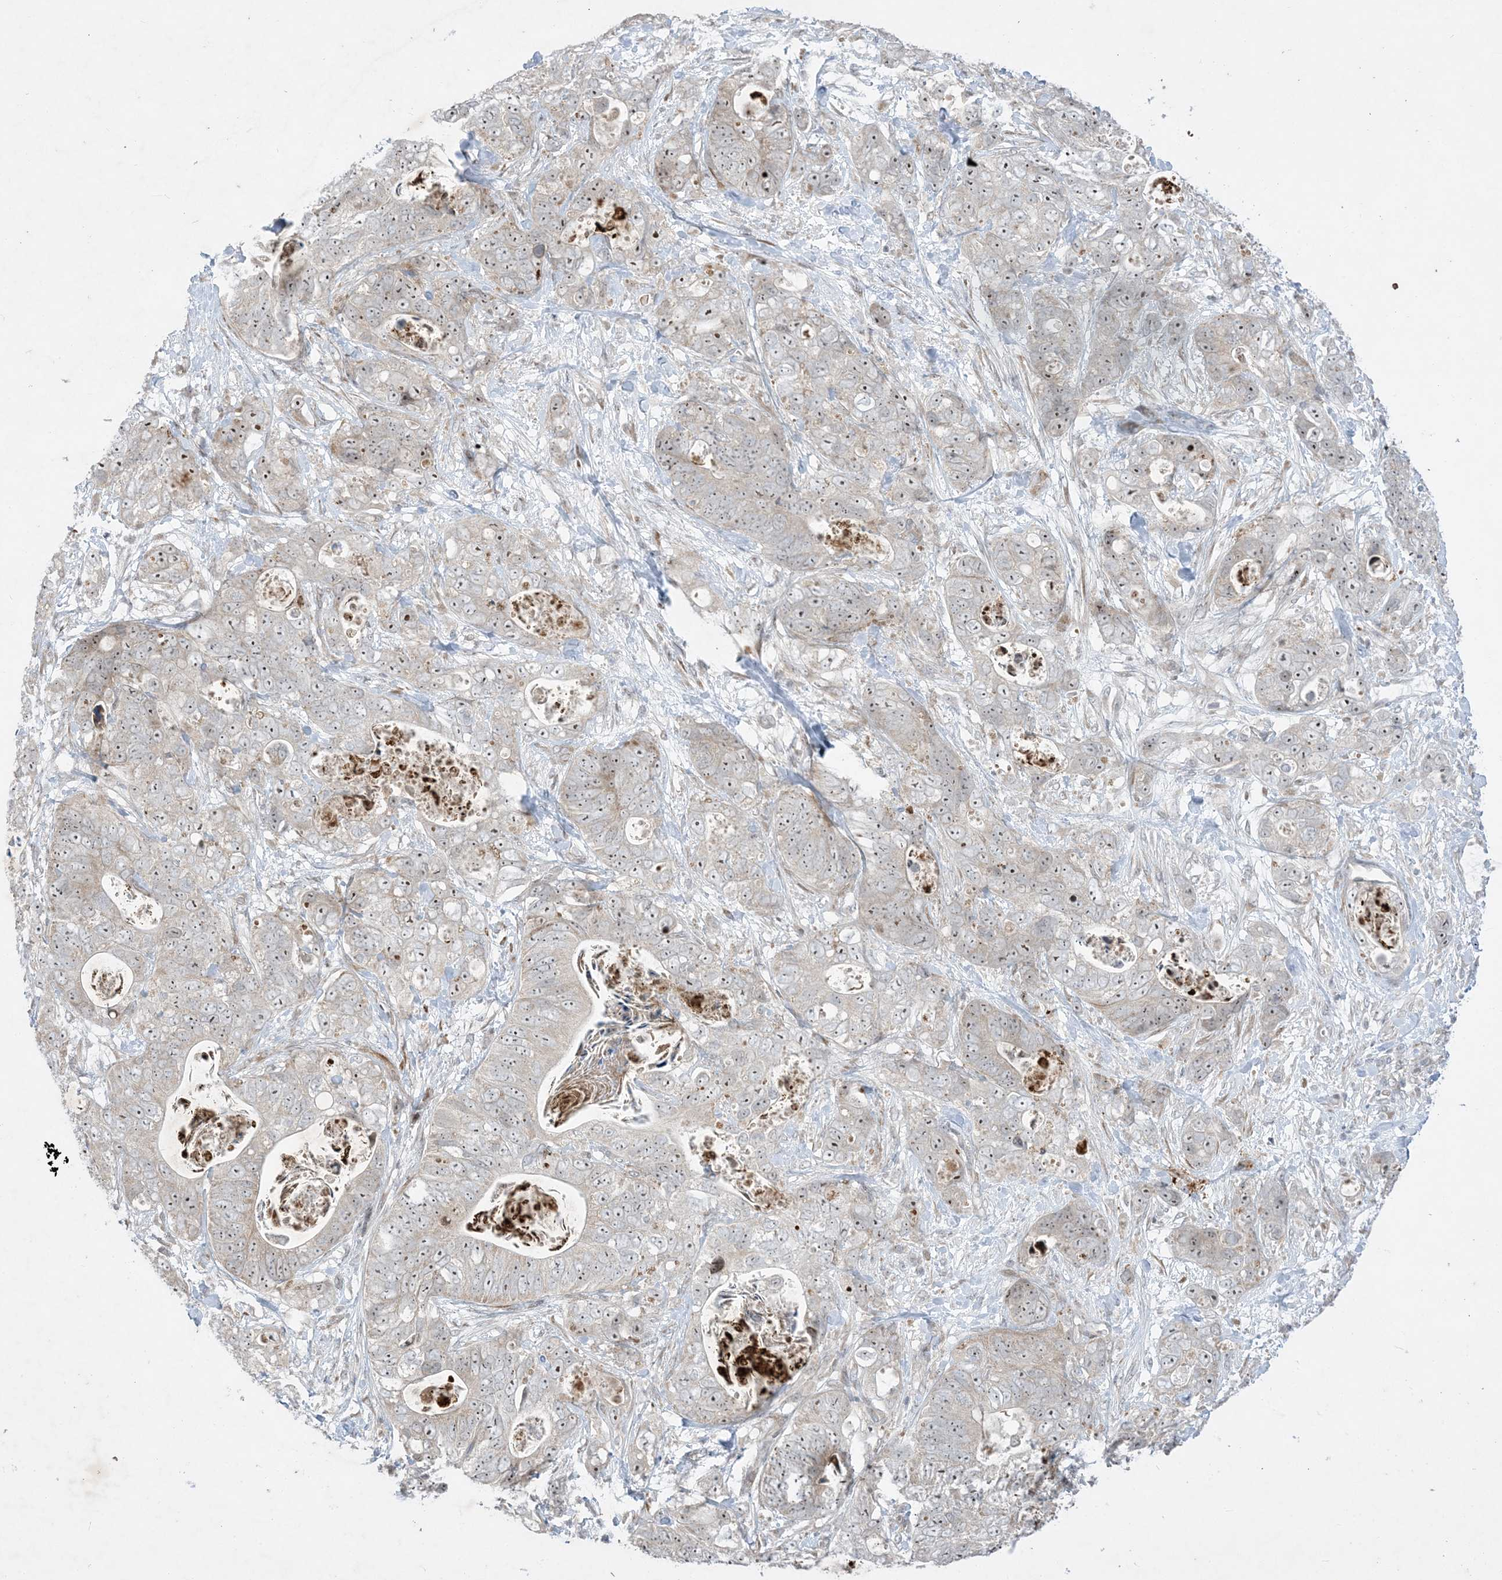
{"staining": {"intensity": "weak", "quantity": ">75%", "location": "nuclear"}, "tissue": "stomach cancer", "cell_type": "Tumor cells", "image_type": "cancer", "snomed": [{"axis": "morphology", "description": "Normal tissue, NOS"}, {"axis": "morphology", "description": "Adenocarcinoma, NOS"}, {"axis": "topography", "description": "Stomach"}], "caption": "Protein analysis of stomach cancer (adenocarcinoma) tissue demonstrates weak nuclear positivity in approximately >75% of tumor cells.", "gene": "SOGA3", "patient": {"sex": "female", "age": 89}}